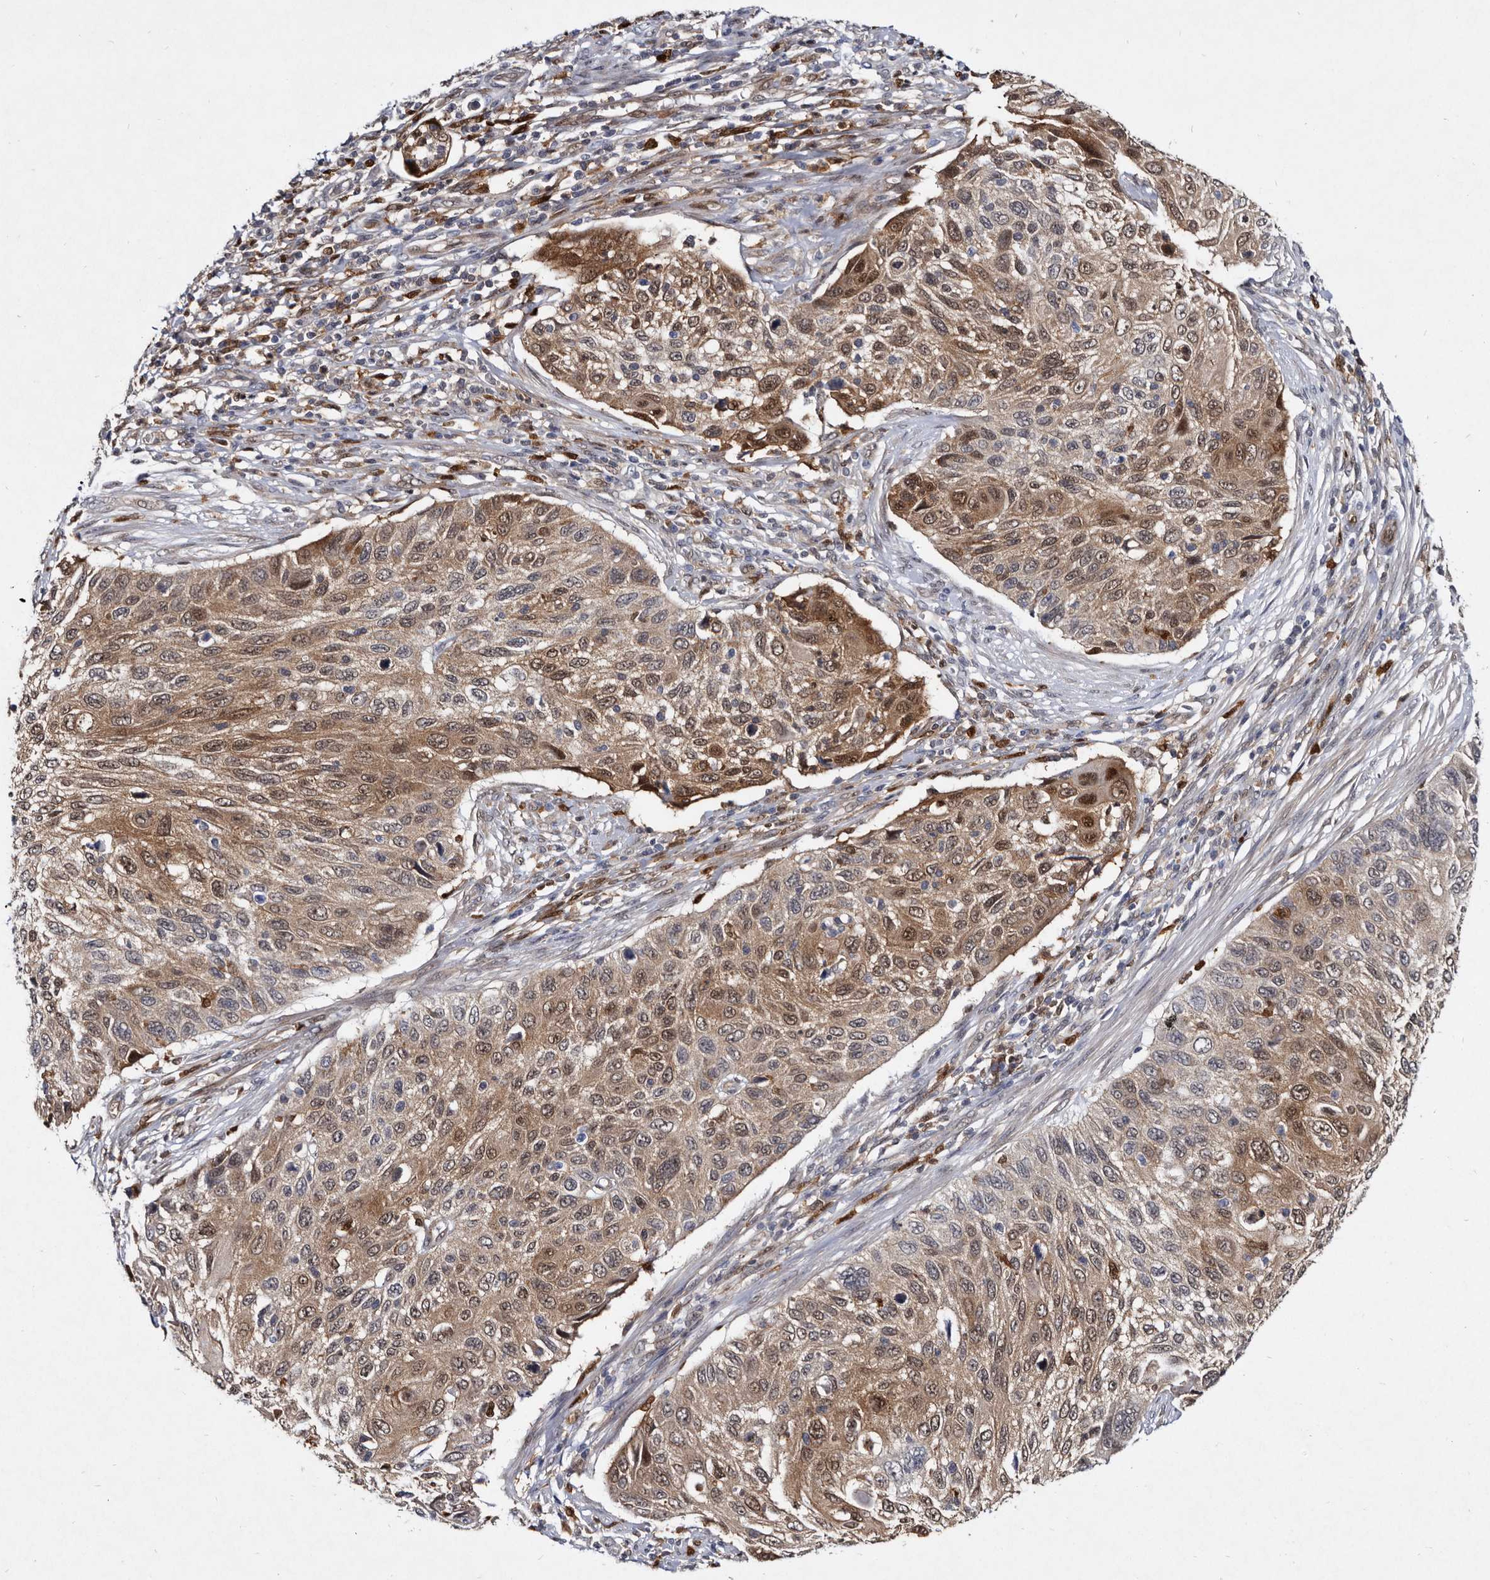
{"staining": {"intensity": "moderate", "quantity": ">75%", "location": "cytoplasmic/membranous,nuclear"}, "tissue": "cervical cancer", "cell_type": "Tumor cells", "image_type": "cancer", "snomed": [{"axis": "morphology", "description": "Squamous cell carcinoma, NOS"}, {"axis": "topography", "description": "Cervix"}], "caption": "IHC image of human cervical cancer stained for a protein (brown), which shows medium levels of moderate cytoplasmic/membranous and nuclear expression in approximately >75% of tumor cells.", "gene": "SERPINB8", "patient": {"sex": "female", "age": 70}}